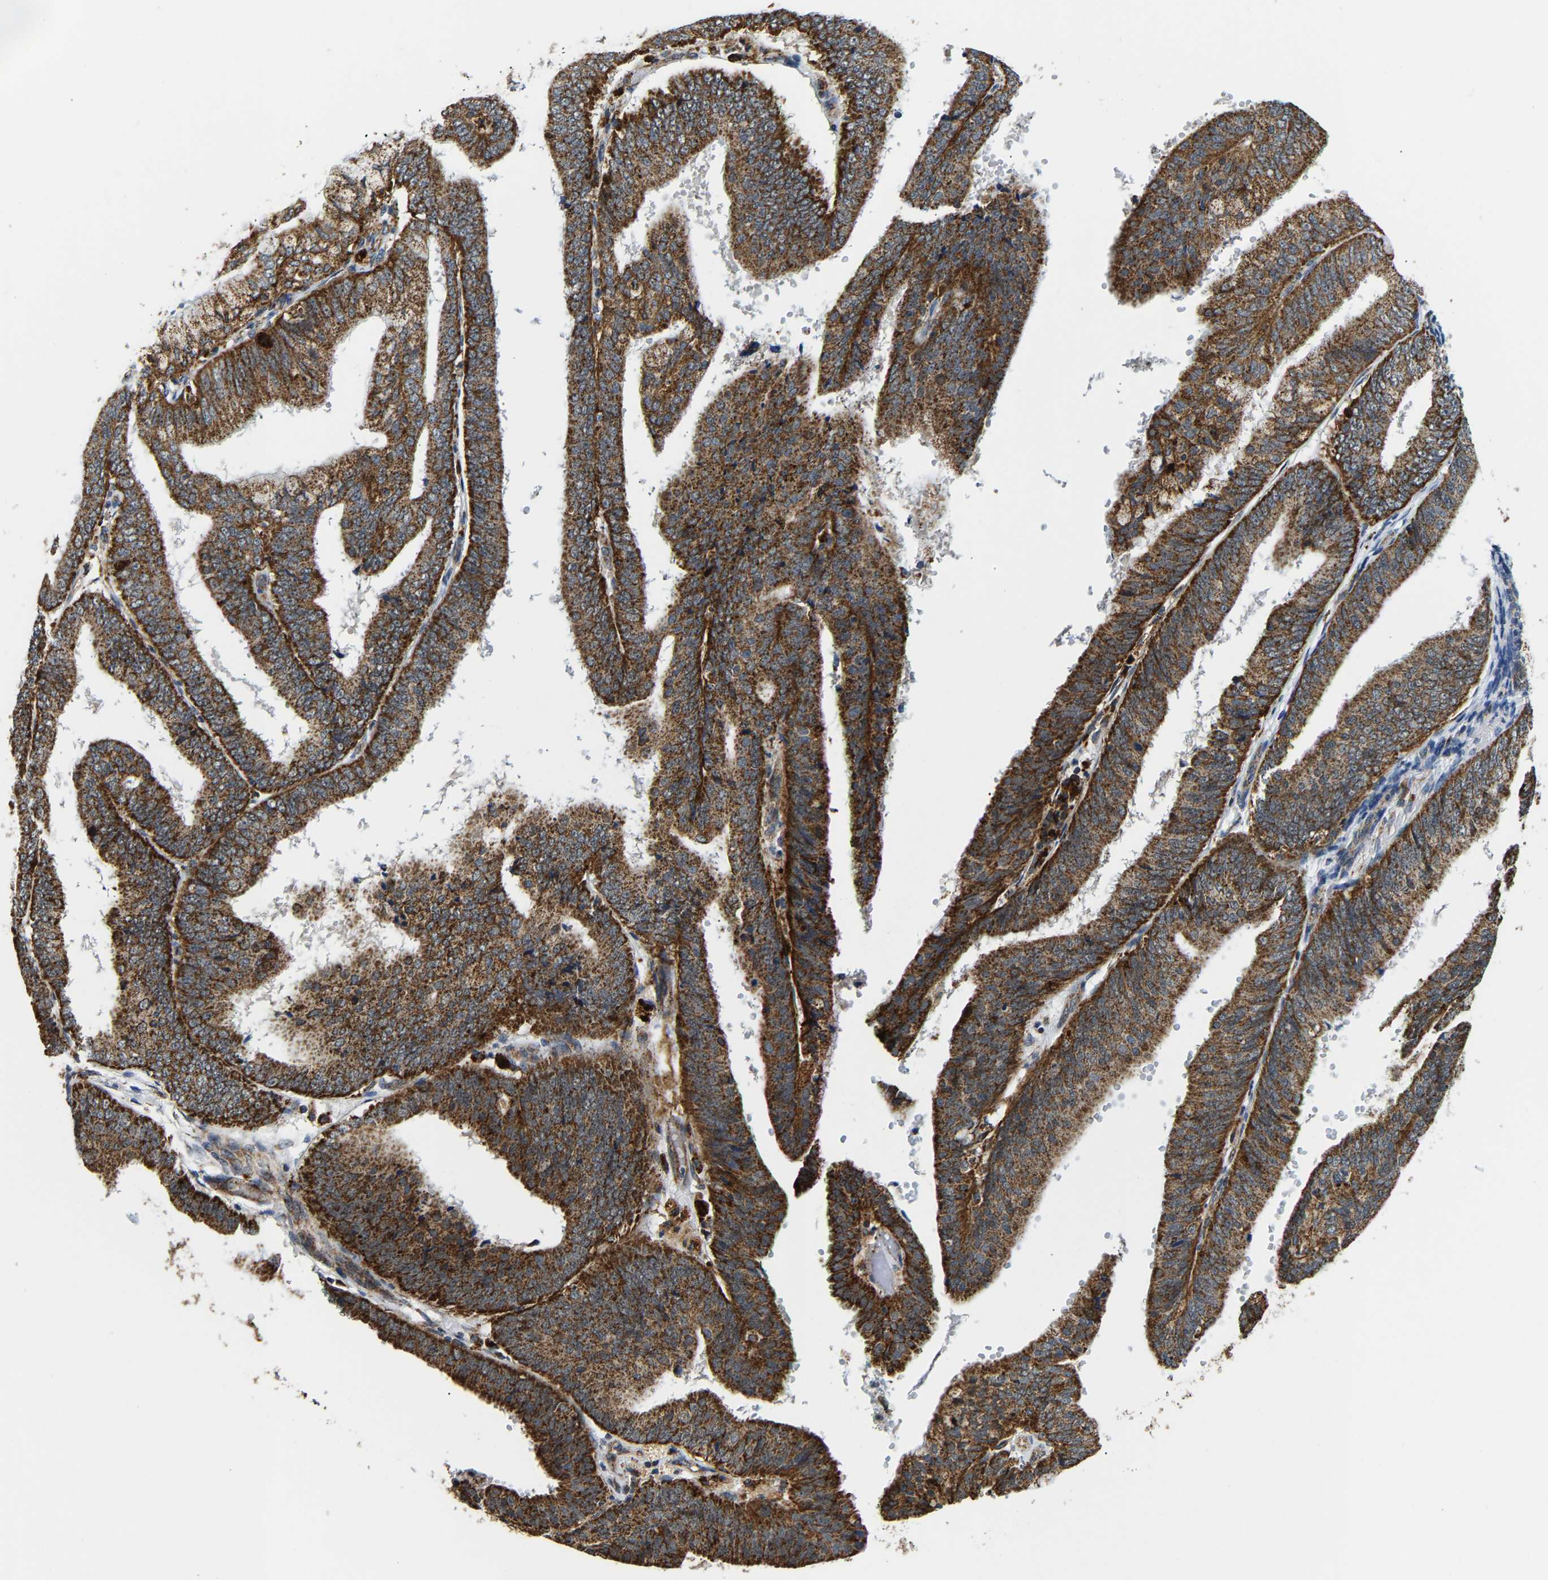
{"staining": {"intensity": "strong", "quantity": ">75%", "location": "cytoplasmic/membranous"}, "tissue": "endometrial cancer", "cell_type": "Tumor cells", "image_type": "cancer", "snomed": [{"axis": "morphology", "description": "Adenocarcinoma, NOS"}, {"axis": "topography", "description": "Endometrium"}], "caption": "Immunohistochemical staining of human adenocarcinoma (endometrial) reveals high levels of strong cytoplasmic/membranous positivity in about >75% of tumor cells. The protein of interest is shown in brown color, while the nuclei are stained blue.", "gene": "GIMAP7", "patient": {"sex": "female", "age": 63}}